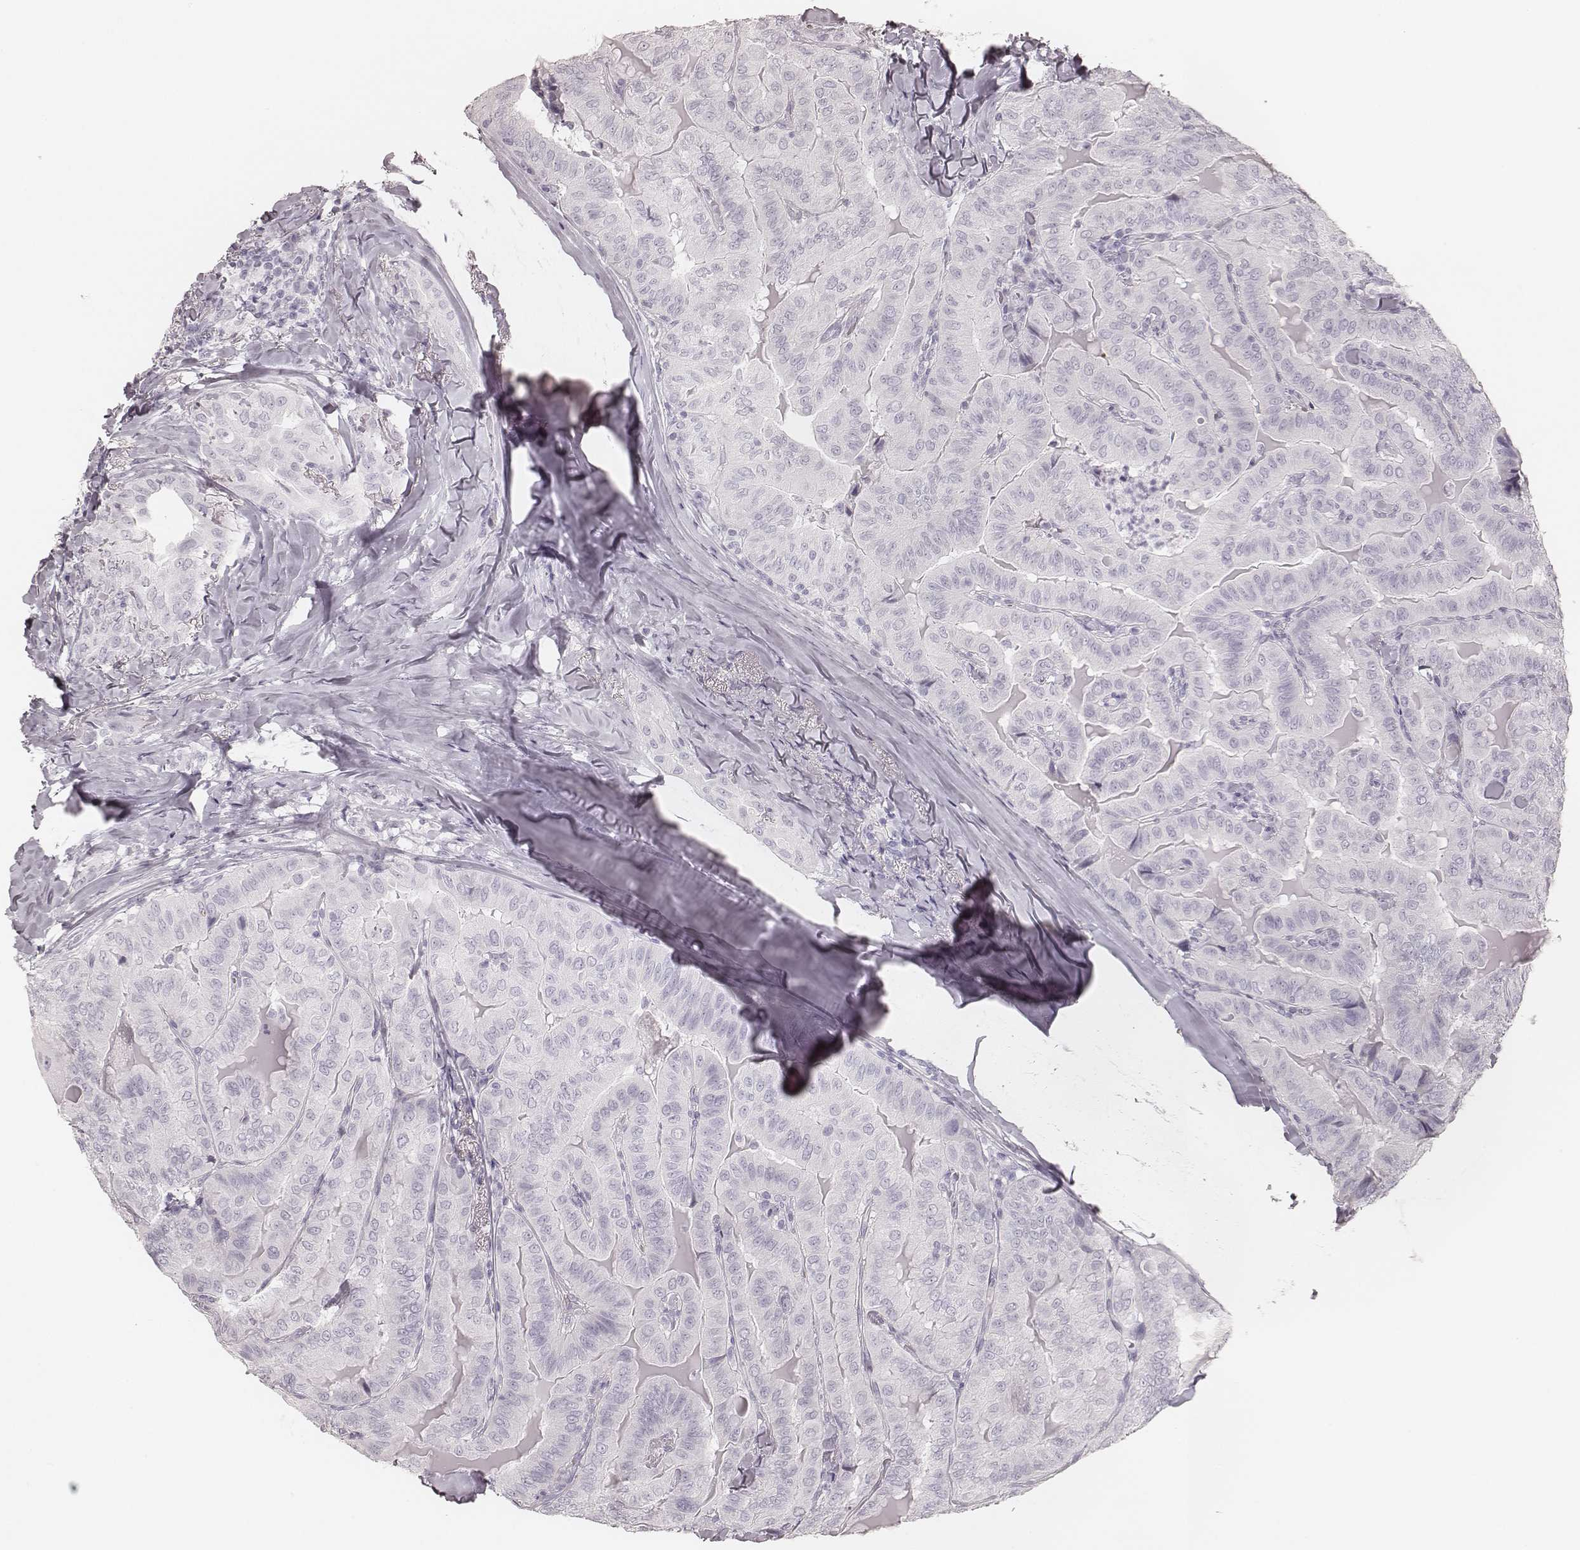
{"staining": {"intensity": "negative", "quantity": "none", "location": "none"}, "tissue": "thyroid cancer", "cell_type": "Tumor cells", "image_type": "cancer", "snomed": [{"axis": "morphology", "description": "Papillary adenocarcinoma, NOS"}, {"axis": "topography", "description": "Thyroid gland"}], "caption": "This is an immunohistochemistry (IHC) histopathology image of thyroid cancer. There is no positivity in tumor cells.", "gene": "KRT82", "patient": {"sex": "female", "age": 68}}